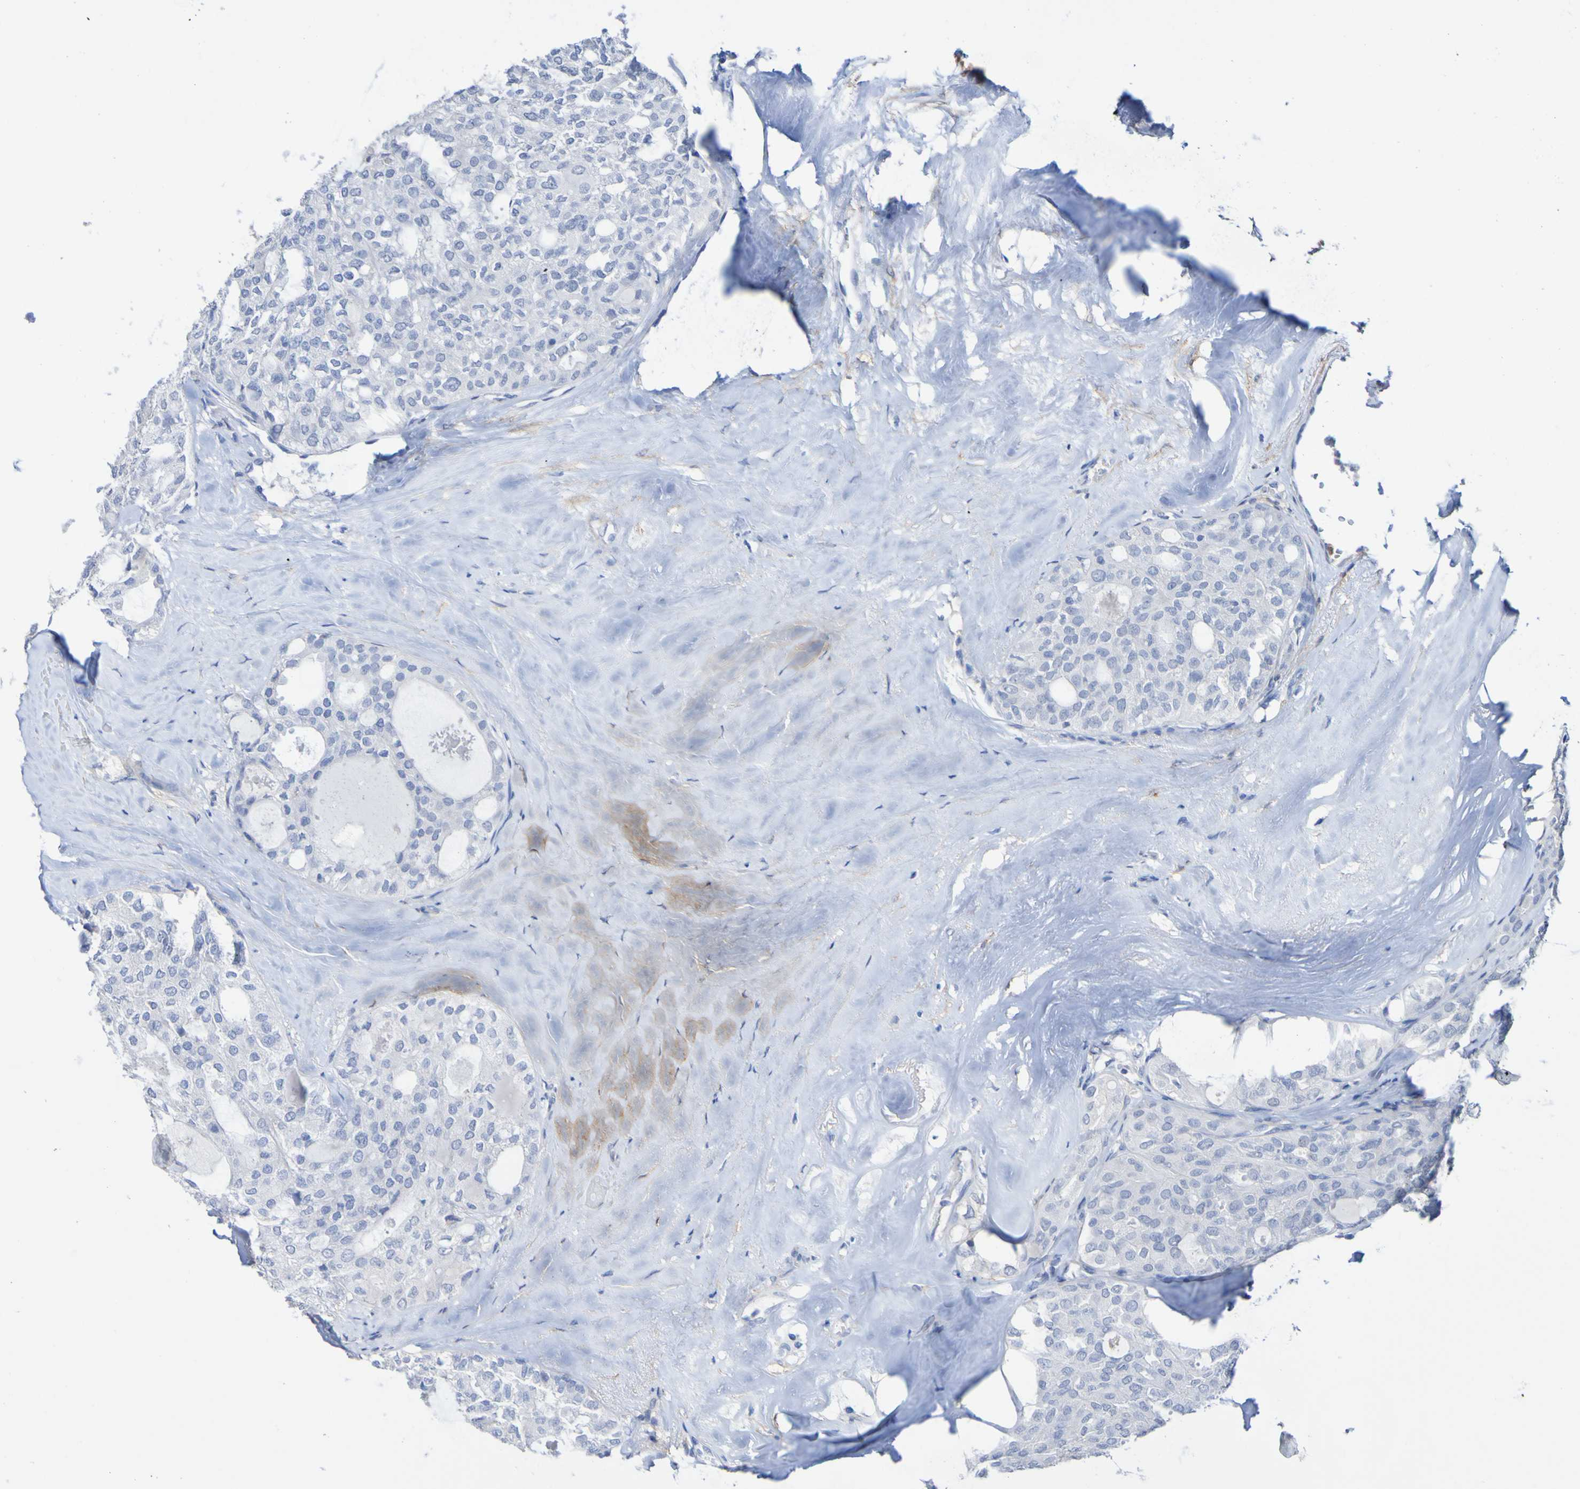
{"staining": {"intensity": "negative", "quantity": "none", "location": "none"}, "tissue": "thyroid cancer", "cell_type": "Tumor cells", "image_type": "cancer", "snomed": [{"axis": "morphology", "description": "Follicular adenoma carcinoma, NOS"}, {"axis": "topography", "description": "Thyroid gland"}], "caption": "The immunohistochemistry image has no significant positivity in tumor cells of thyroid cancer tissue.", "gene": "SGCB", "patient": {"sex": "male", "age": 75}}